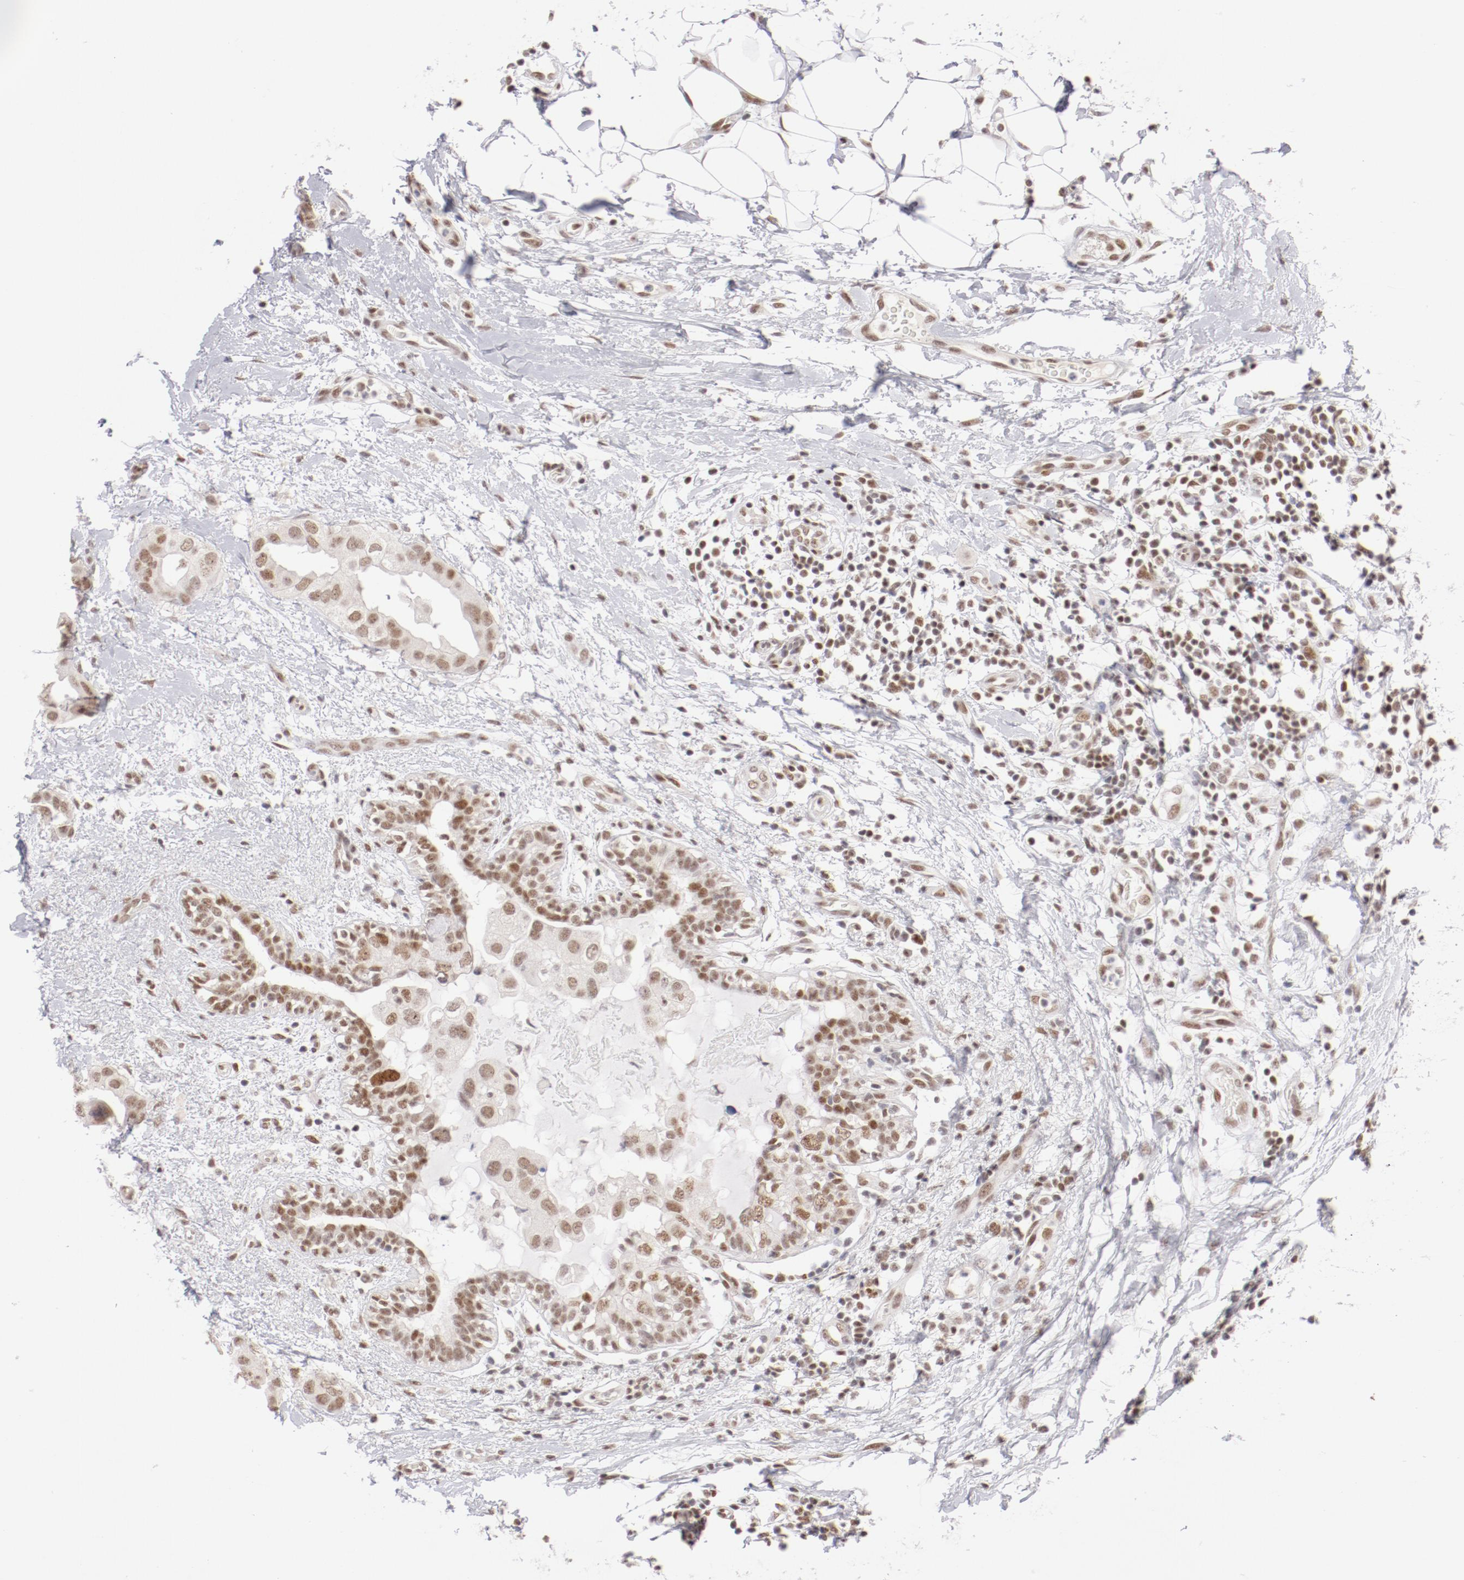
{"staining": {"intensity": "moderate", "quantity": ">75%", "location": "nuclear"}, "tissue": "breast cancer", "cell_type": "Tumor cells", "image_type": "cancer", "snomed": [{"axis": "morphology", "description": "Duct carcinoma"}, {"axis": "topography", "description": "Breast"}], "caption": "Tumor cells demonstrate moderate nuclear positivity in approximately >75% of cells in infiltrating ductal carcinoma (breast).", "gene": "TFAP4", "patient": {"sex": "female", "age": 40}}